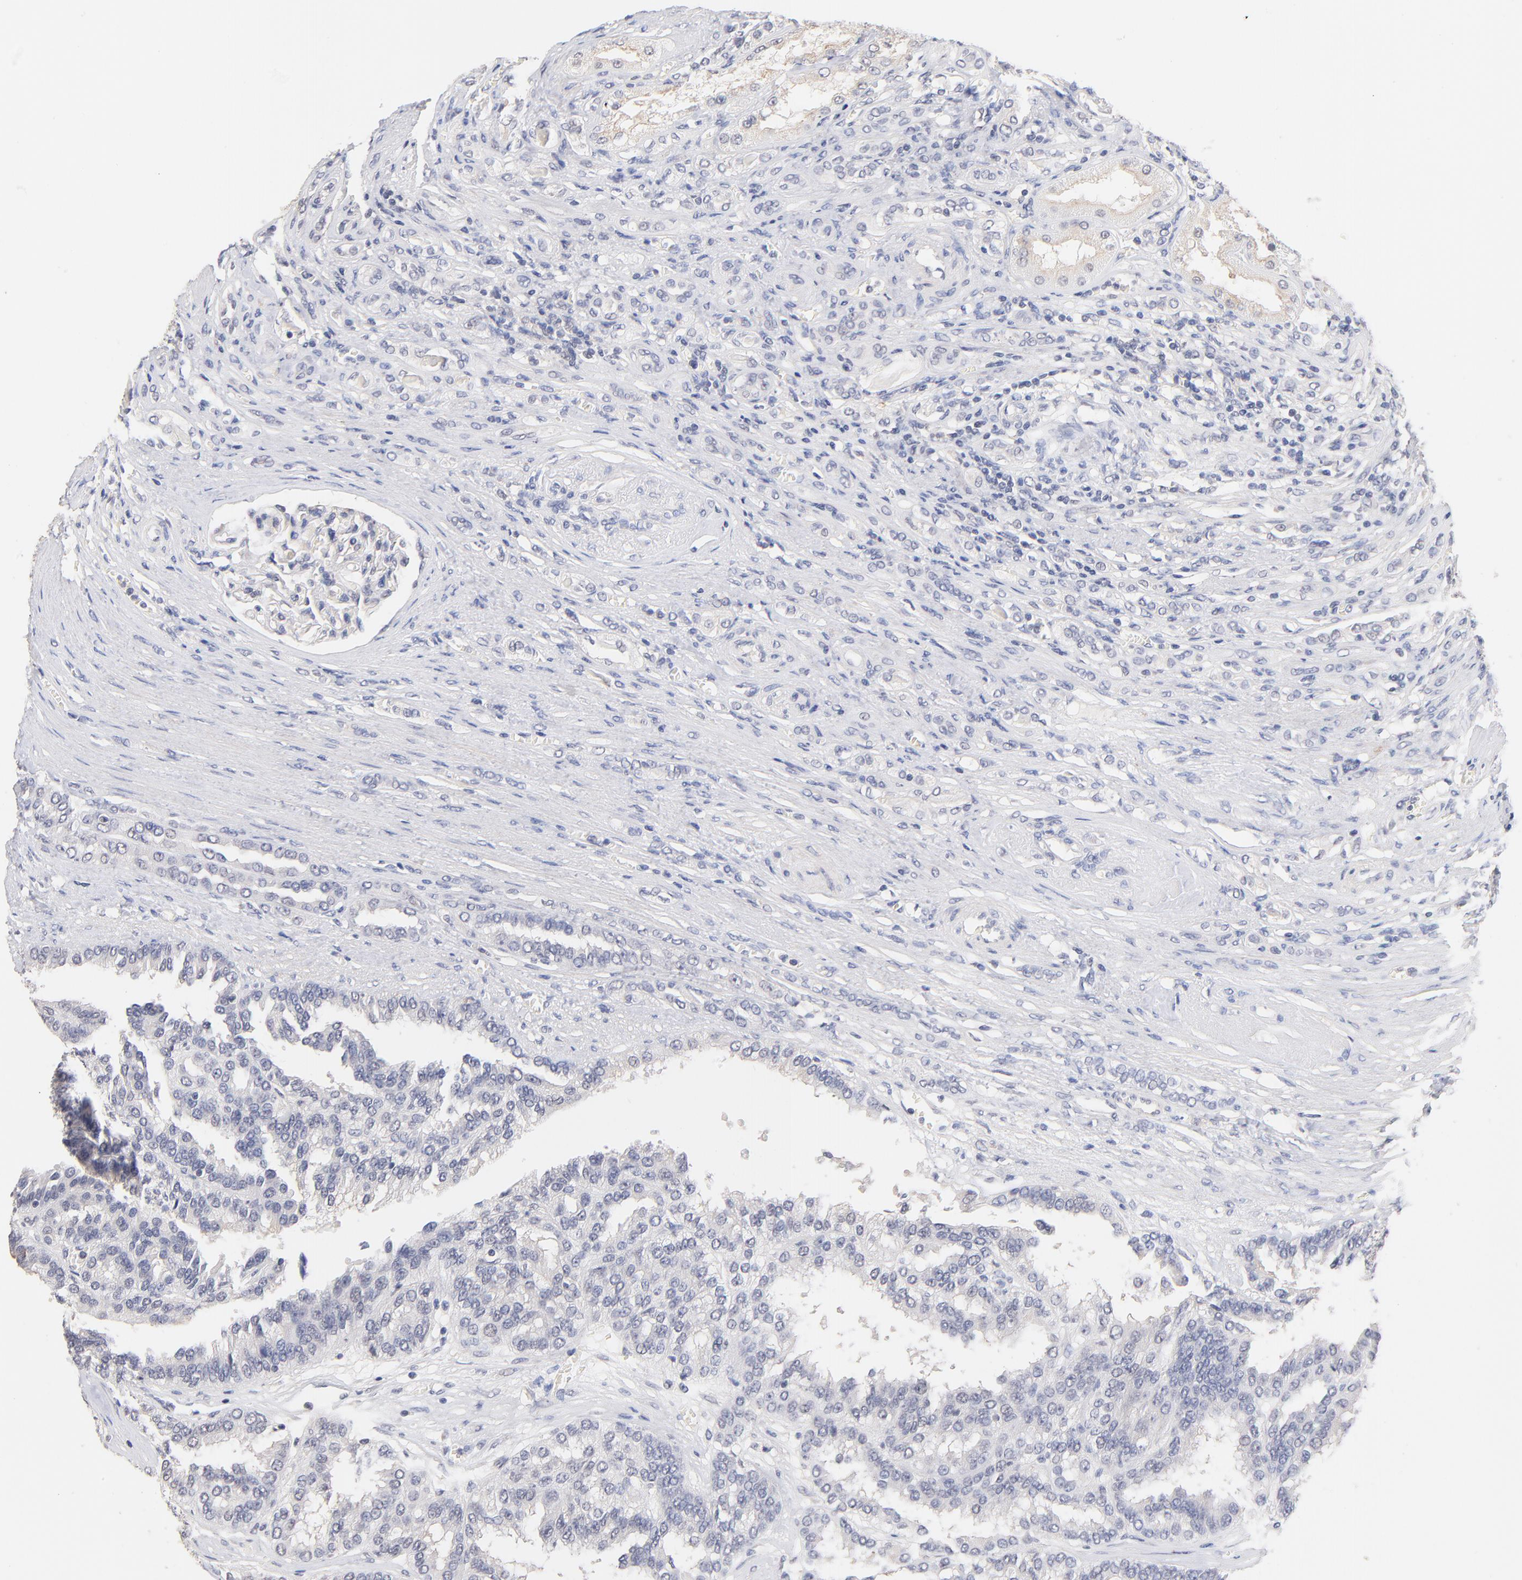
{"staining": {"intensity": "weak", "quantity": "<25%", "location": "cytoplasmic/membranous"}, "tissue": "renal cancer", "cell_type": "Tumor cells", "image_type": "cancer", "snomed": [{"axis": "morphology", "description": "Adenocarcinoma, NOS"}, {"axis": "topography", "description": "Kidney"}], "caption": "This is an immunohistochemistry histopathology image of adenocarcinoma (renal). There is no staining in tumor cells.", "gene": "RIBC2", "patient": {"sex": "male", "age": 46}}